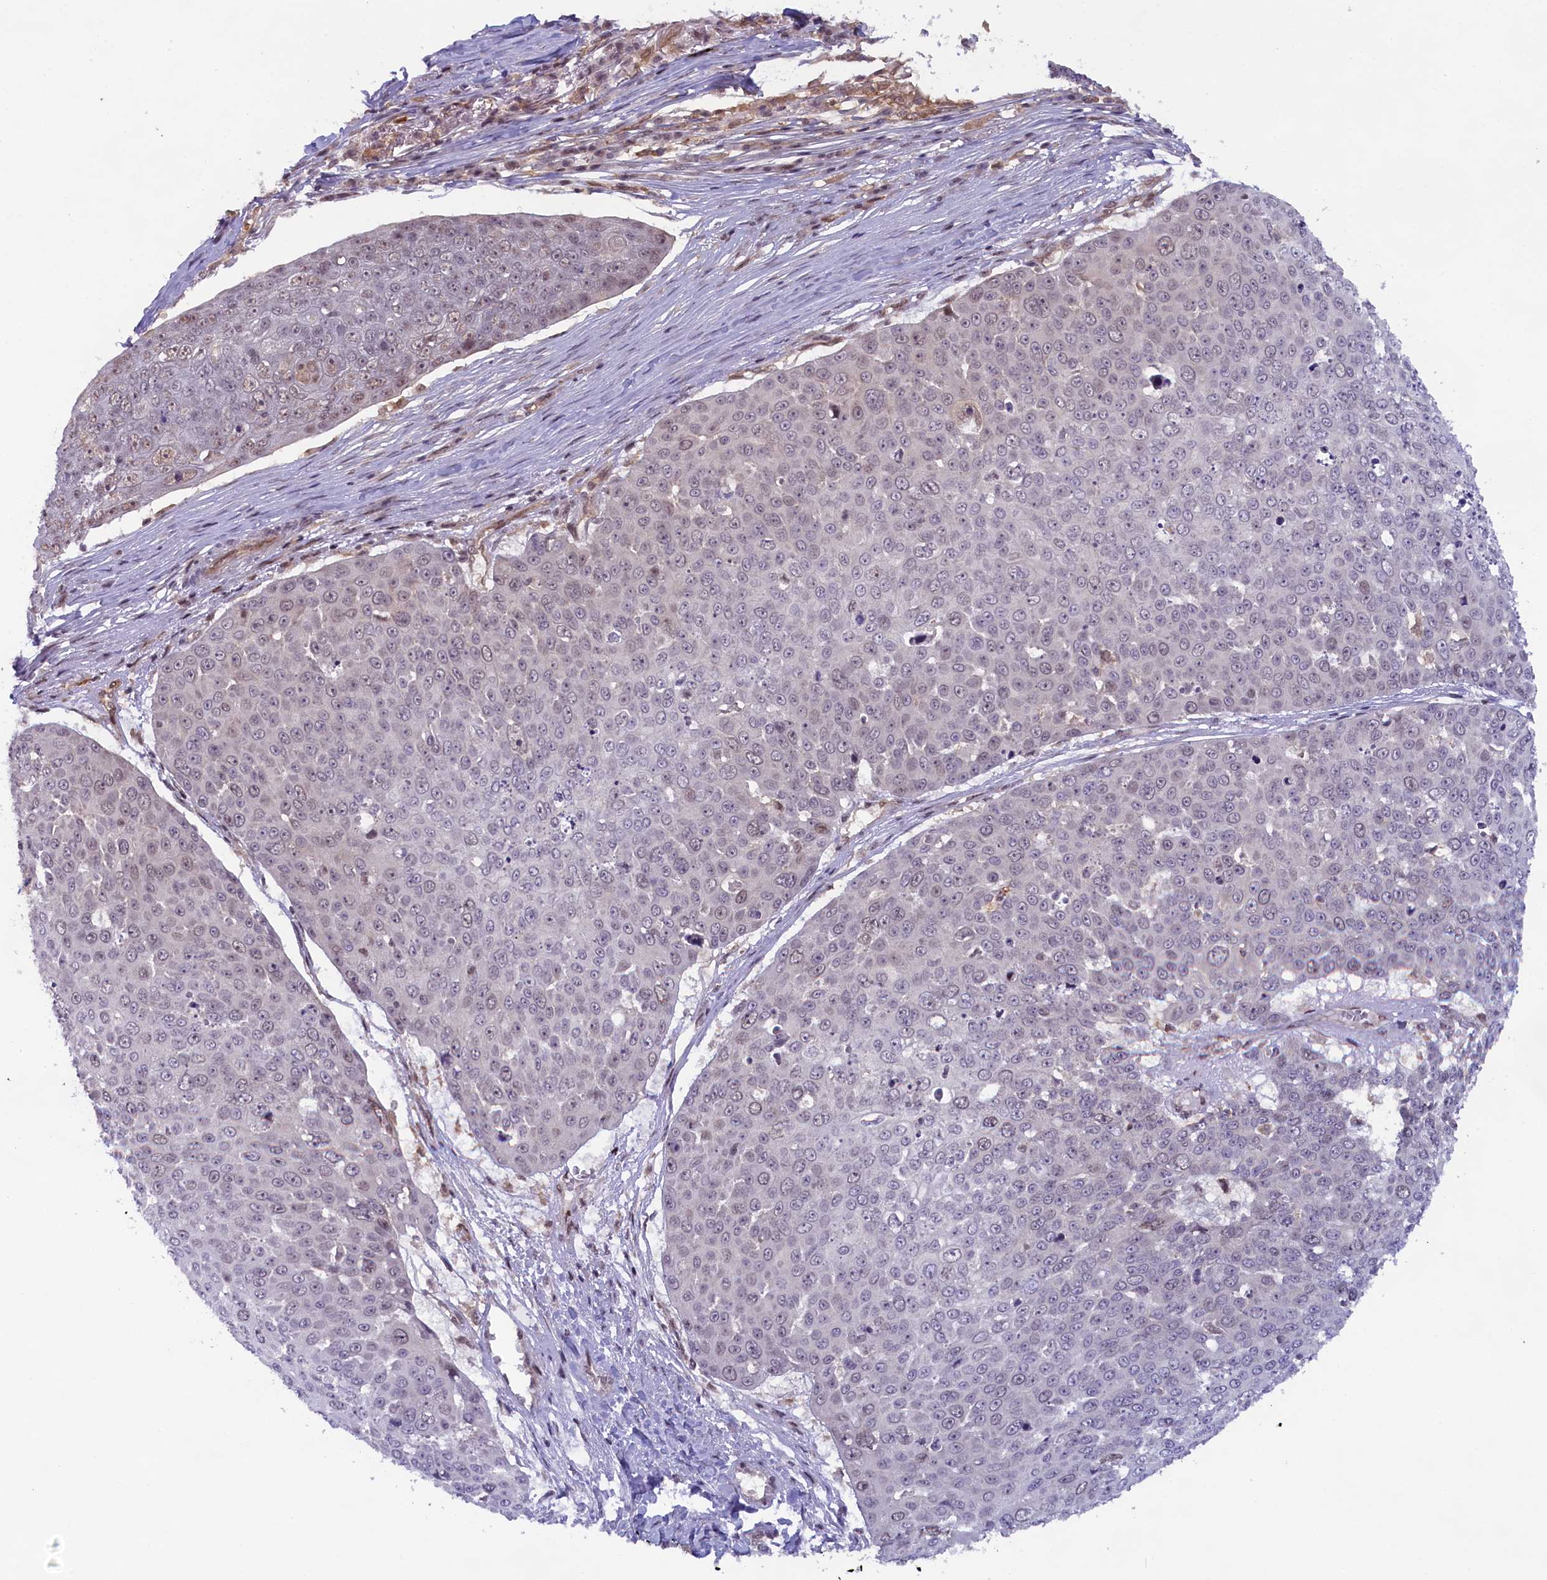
{"staining": {"intensity": "negative", "quantity": "none", "location": "none"}, "tissue": "skin cancer", "cell_type": "Tumor cells", "image_type": "cancer", "snomed": [{"axis": "morphology", "description": "Squamous cell carcinoma, NOS"}, {"axis": "topography", "description": "Skin"}], "caption": "This is an immunohistochemistry micrograph of squamous cell carcinoma (skin). There is no staining in tumor cells.", "gene": "FCHO1", "patient": {"sex": "male", "age": 71}}